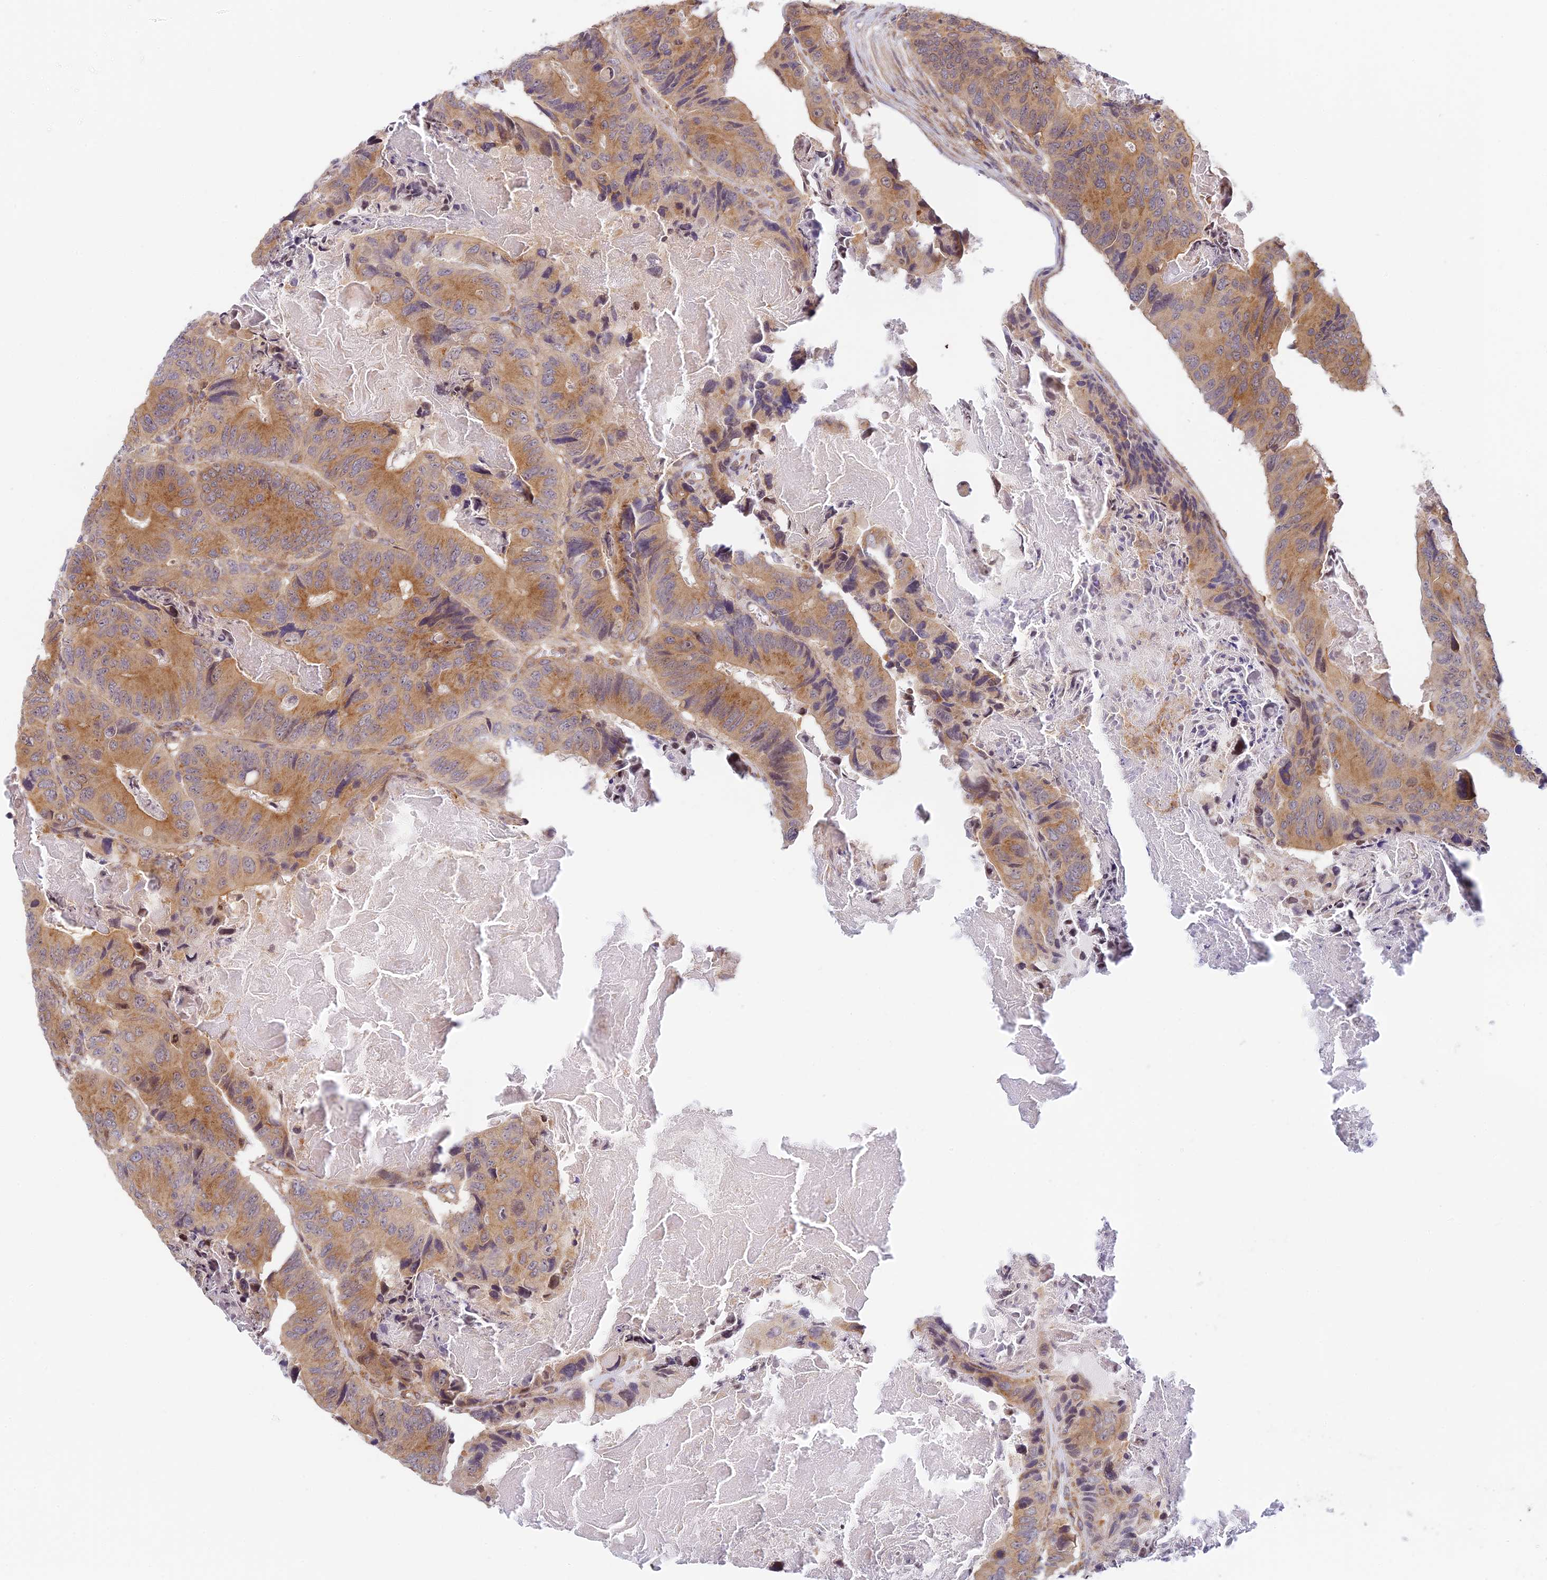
{"staining": {"intensity": "moderate", "quantity": ">75%", "location": "cytoplasmic/membranous"}, "tissue": "colorectal cancer", "cell_type": "Tumor cells", "image_type": "cancer", "snomed": [{"axis": "morphology", "description": "Adenocarcinoma, NOS"}, {"axis": "topography", "description": "Colon"}], "caption": "This is an image of immunohistochemistry (IHC) staining of colorectal adenocarcinoma, which shows moderate positivity in the cytoplasmic/membranous of tumor cells.", "gene": "HOOK2", "patient": {"sex": "male", "age": 84}}